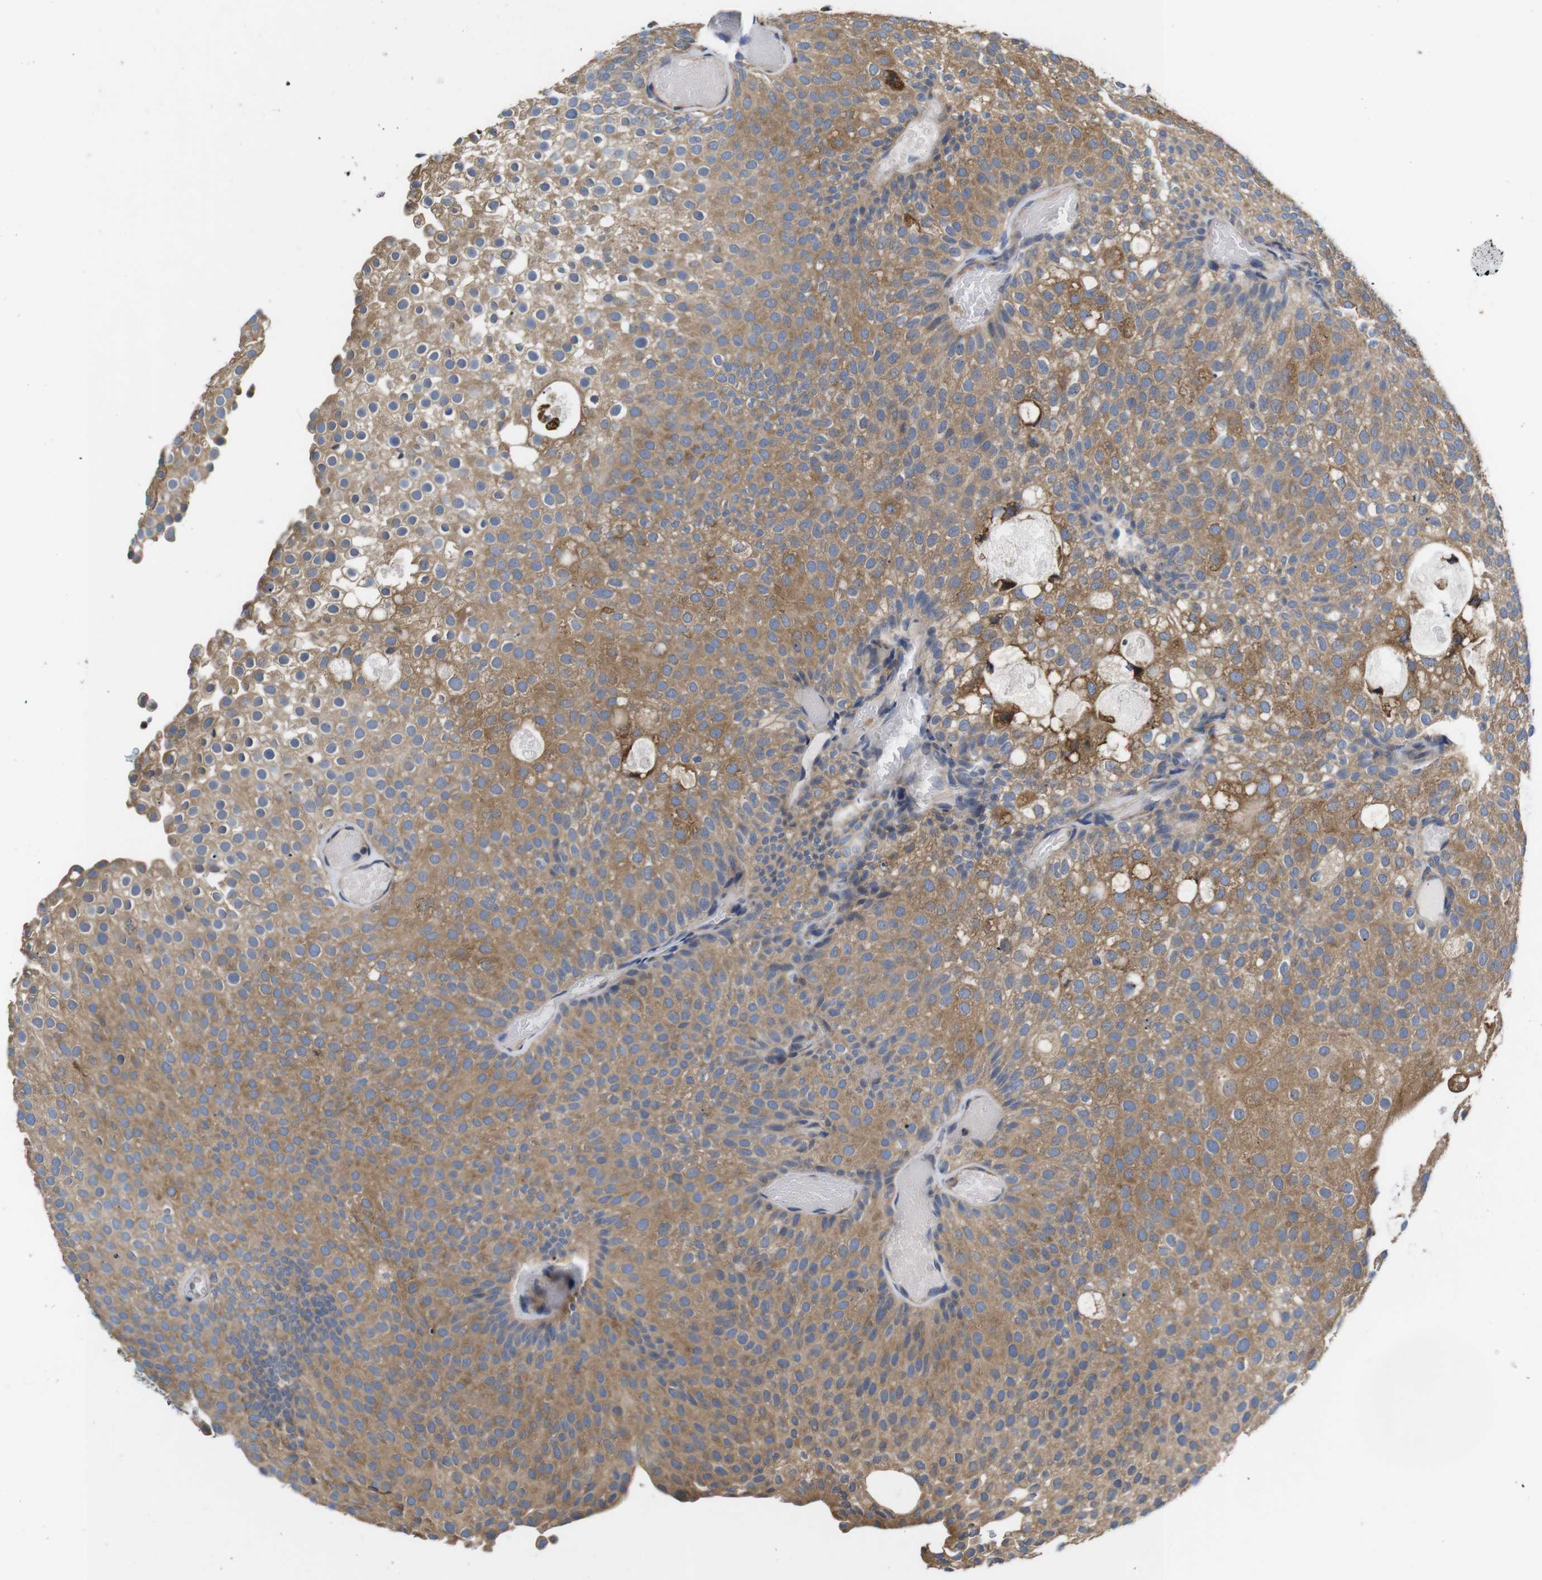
{"staining": {"intensity": "moderate", "quantity": ">75%", "location": "cytoplasmic/membranous"}, "tissue": "urothelial cancer", "cell_type": "Tumor cells", "image_type": "cancer", "snomed": [{"axis": "morphology", "description": "Urothelial carcinoma, Low grade"}, {"axis": "topography", "description": "Urinary bladder"}], "caption": "Urothelial cancer stained with immunohistochemistry exhibits moderate cytoplasmic/membranous positivity in about >75% of tumor cells. Using DAB (brown) and hematoxylin (blue) stains, captured at high magnification using brightfield microscopy.", "gene": "MARCHF7", "patient": {"sex": "male", "age": 78}}